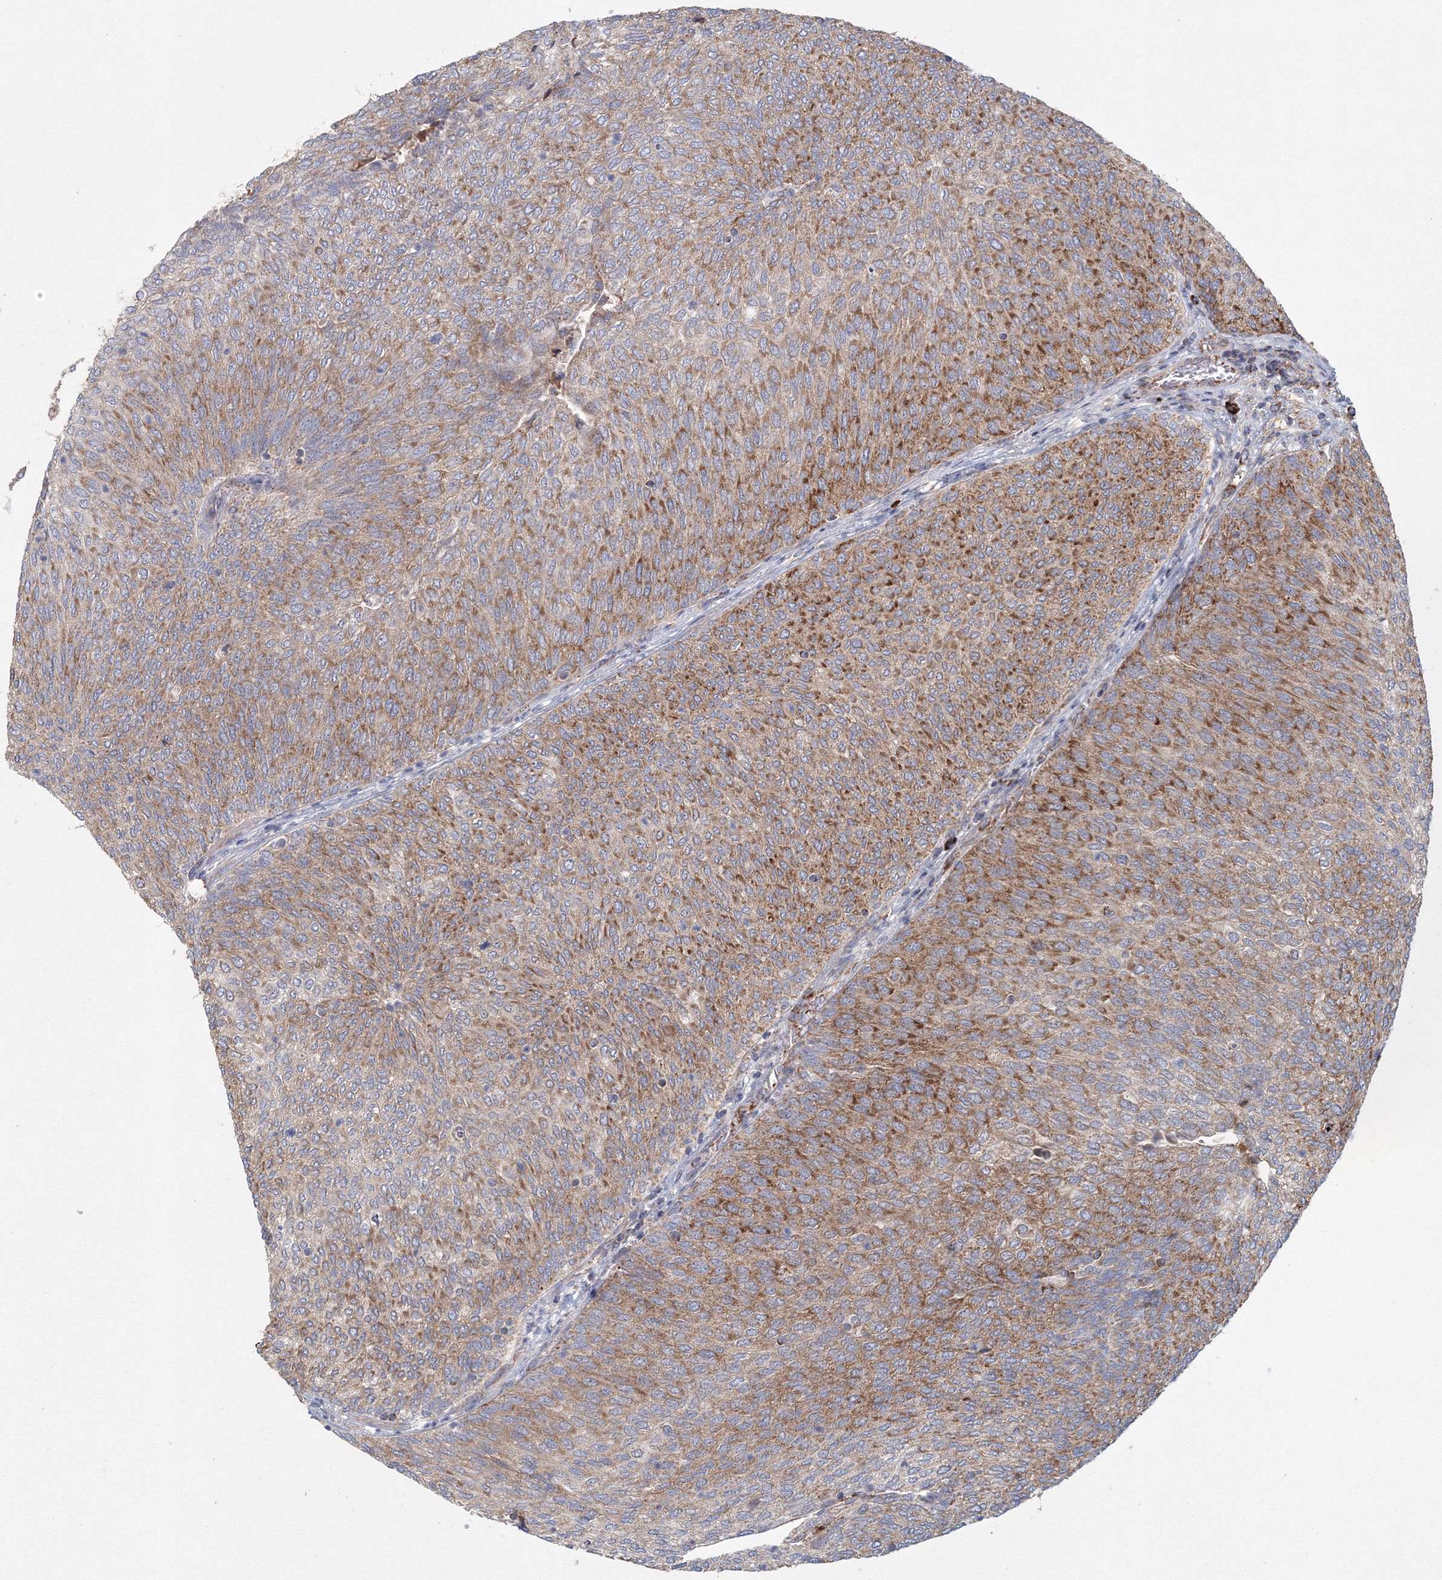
{"staining": {"intensity": "moderate", "quantity": ">75%", "location": "cytoplasmic/membranous"}, "tissue": "urothelial cancer", "cell_type": "Tumor cells", "image_type": "cancer", "snomed": [{"axis": "morphology", "description": "Urothelial carcinoma, Low grade"}, {"axis": "topography", "description": "Urinary bladder"}], "caption": "Protein staining of urothelial cancer tissue shows moderate cytoplasmic/membranous staining in about >75% of tumor cells.", "gene": "GRPEL1", "patient": {"sex": "female", "age": 79}}